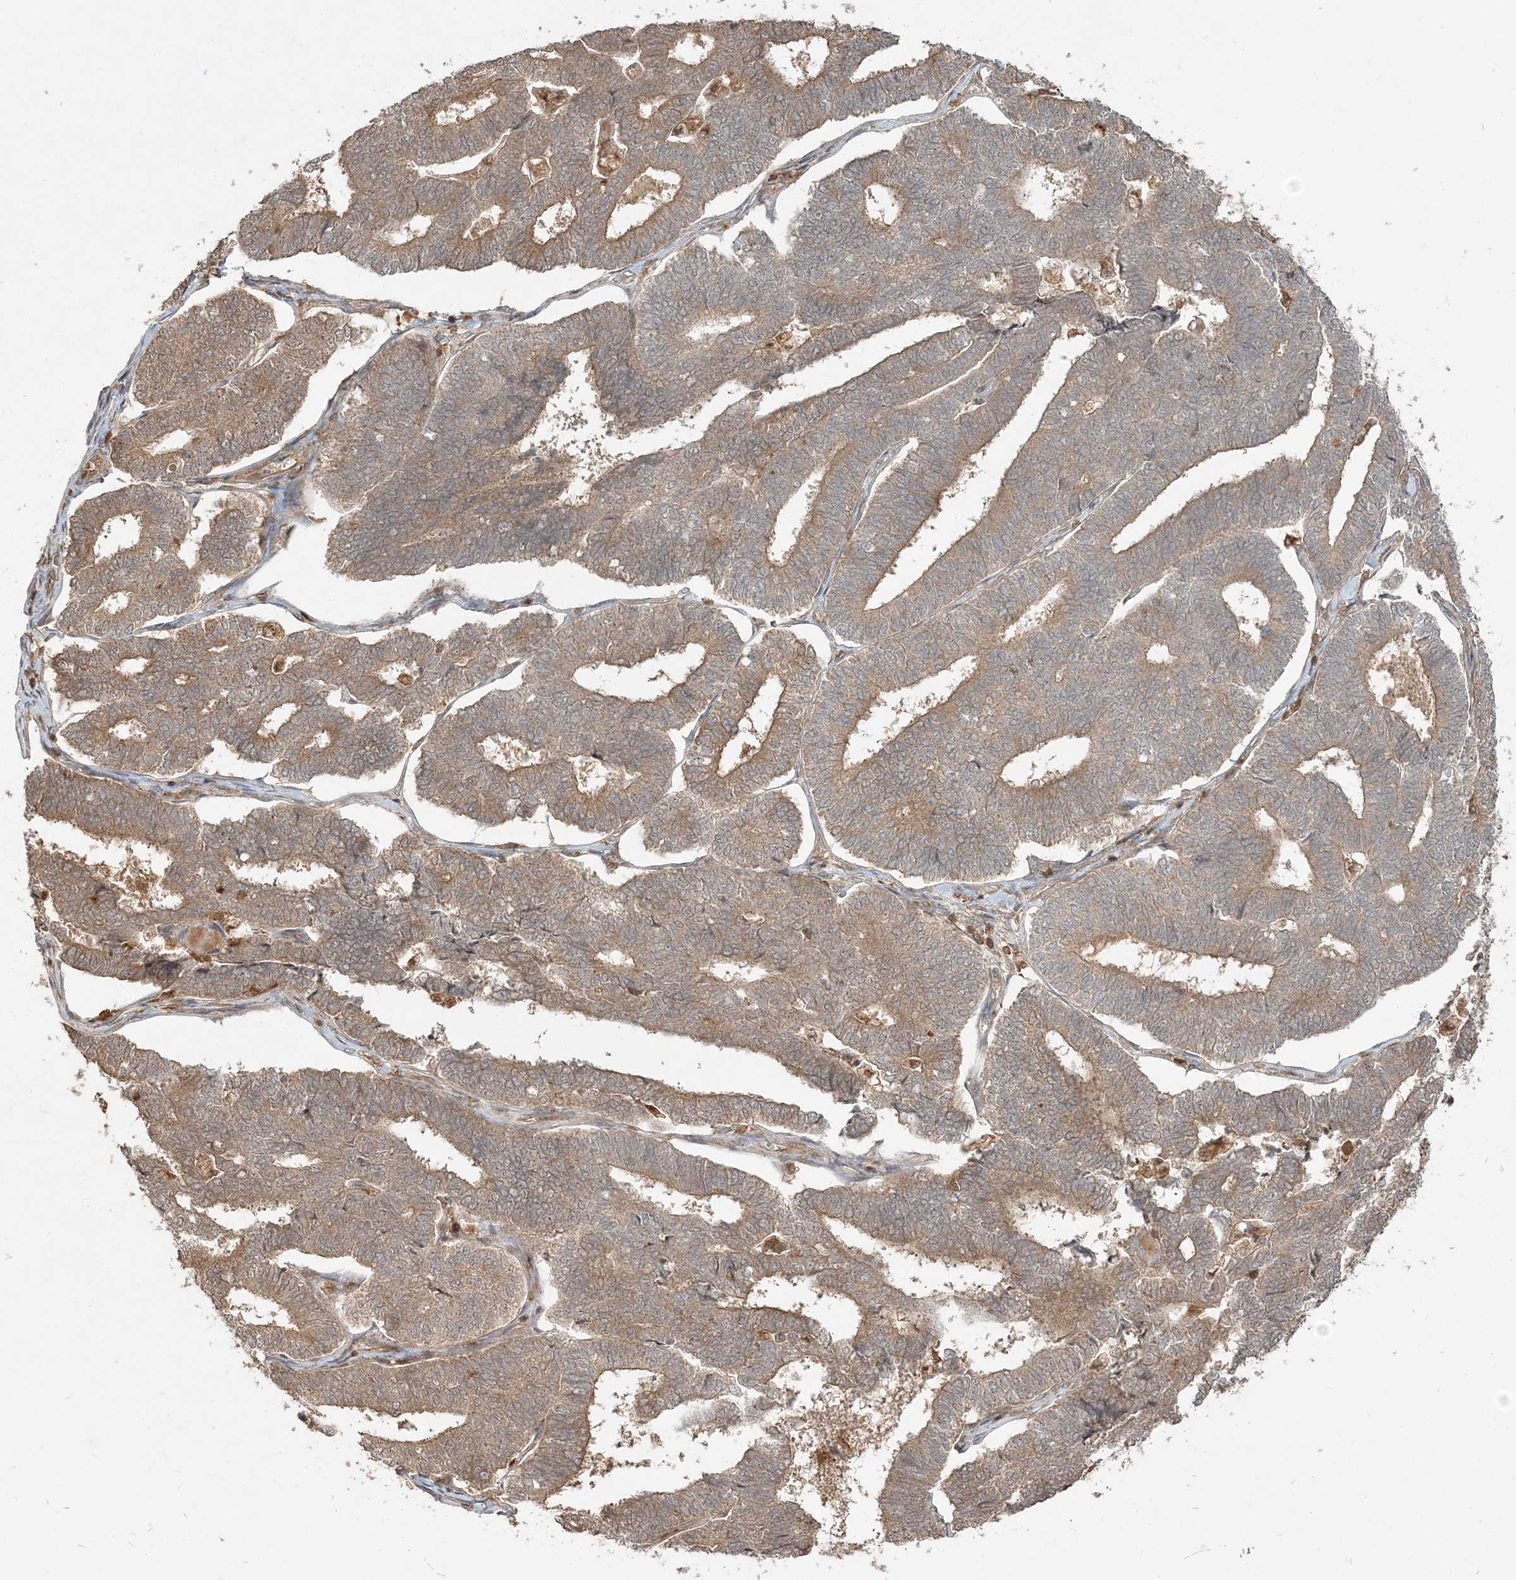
{"staining": {"intensity": "moderate", "quantity": ">75%", "location": "cytoplasmic/membranous"}, "tissue": "endometrial cancer", "cell_type": "Tumor cells", "image_type": "cancer", "snomed": [{"axis": "morphology", "description": "Adenocarcinoma, NOS"}, {"axis": "topography", "description": "Endometrium"}], "caption": "An immunohistochemistry image of neoplastic tissue is shown. Protein staining in brown highlights moderate cytoplasmic/membranous positivity in endometrial cancer (adenocarcinoma) within tumor cells.", "gene": "CAB39", "patient": {"sex": "female", "age": 70}}